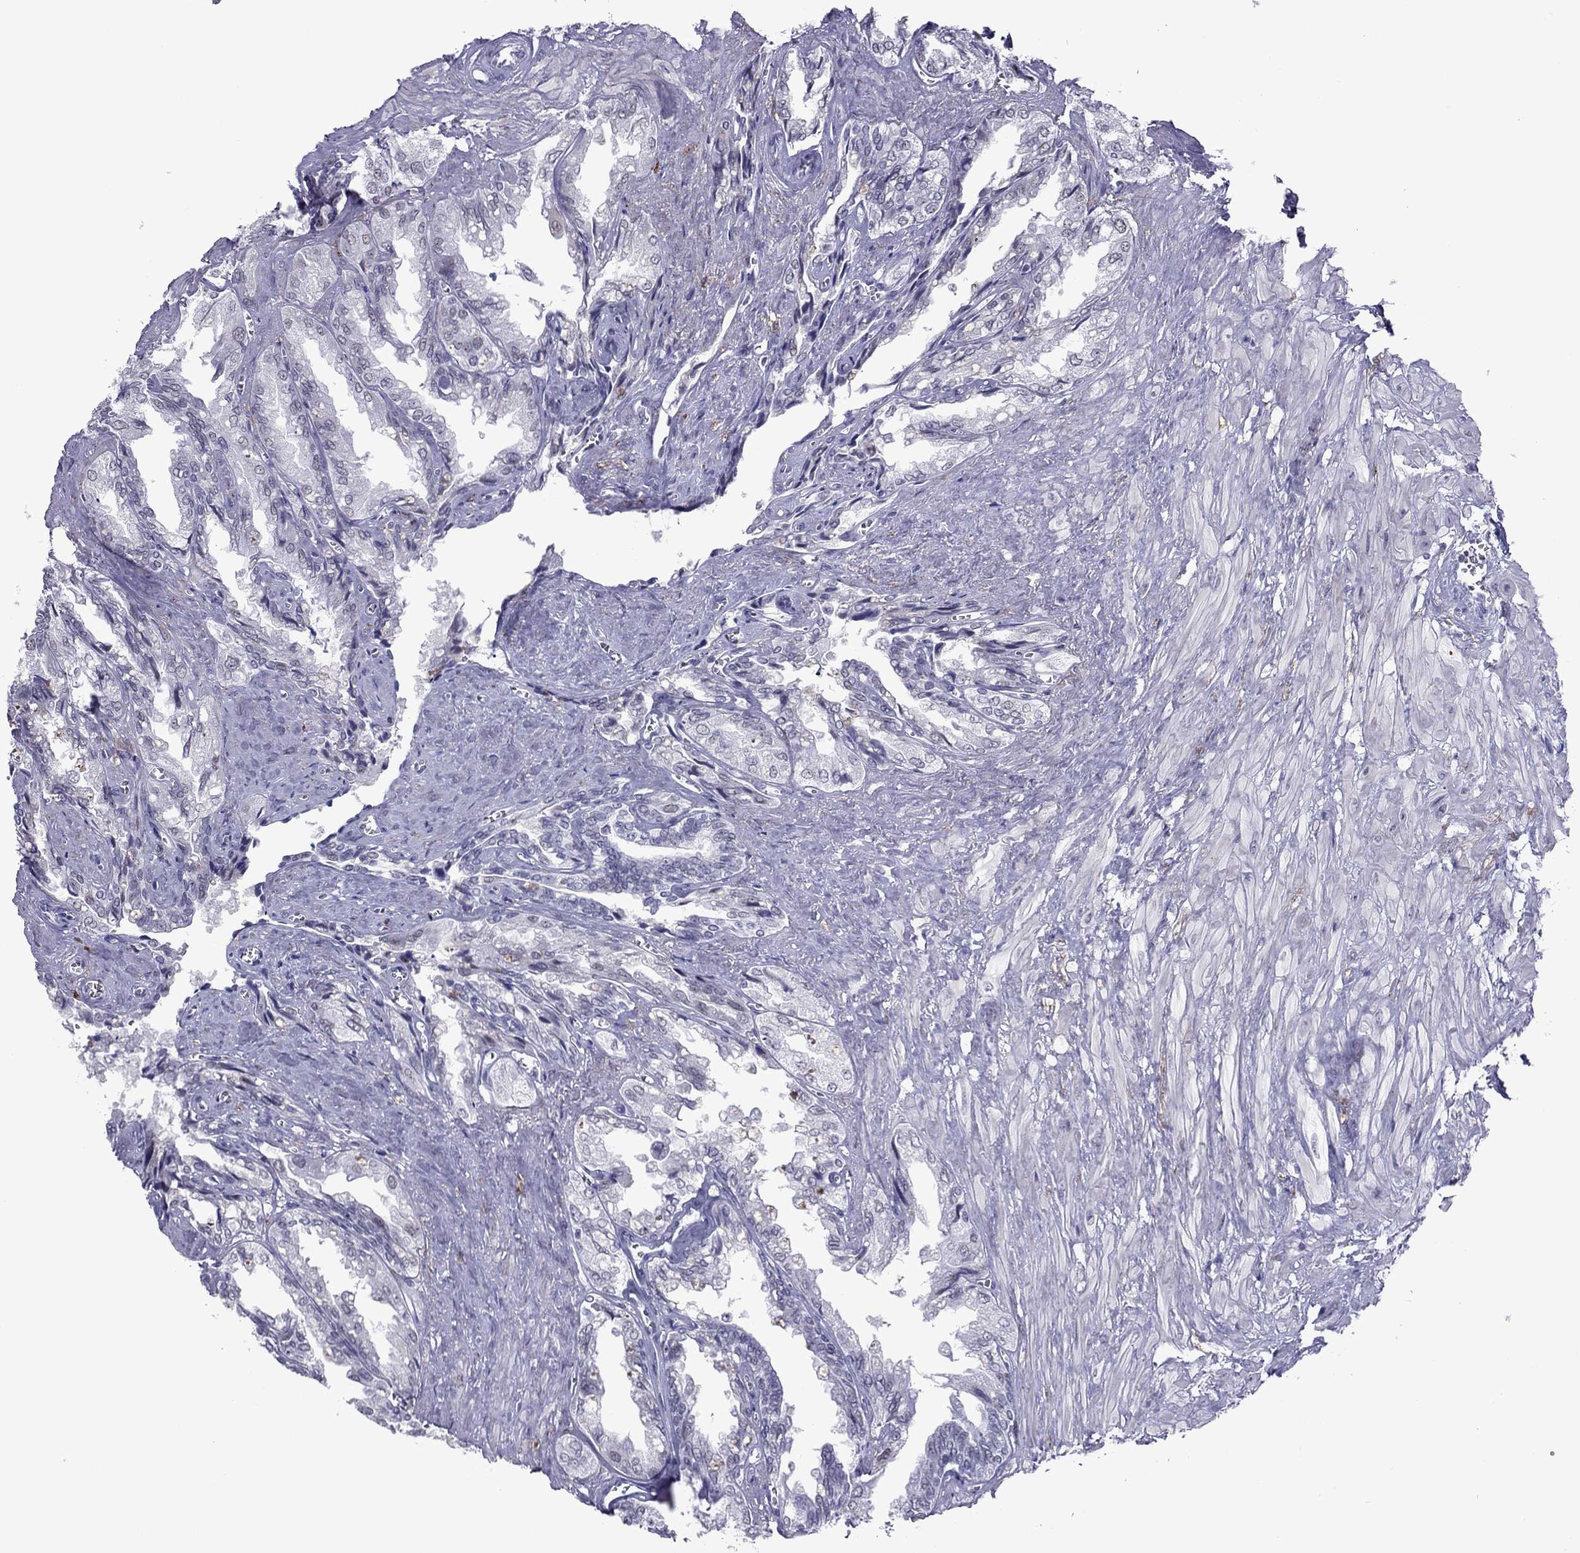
{"staining": {"intensity": "weak", "quantity": "<25%", "location": "nuclear"}, "tissue": "seminal vesicle", "cell_type": "Glandular cells", "image_type": "normal", "snomed": [{"axis": "morphology", "description": "Normal tissue, NOS"}, {"axis": "topography", "description": "Seminal veicle"}], "caption": "Micrograph shows no protein positivity in glandular cells of unremarkable seminal vesicle. Nuclei are stained in blue.", "gene": "ZNF646", "patient": {"sex": "male", "age": 67}}